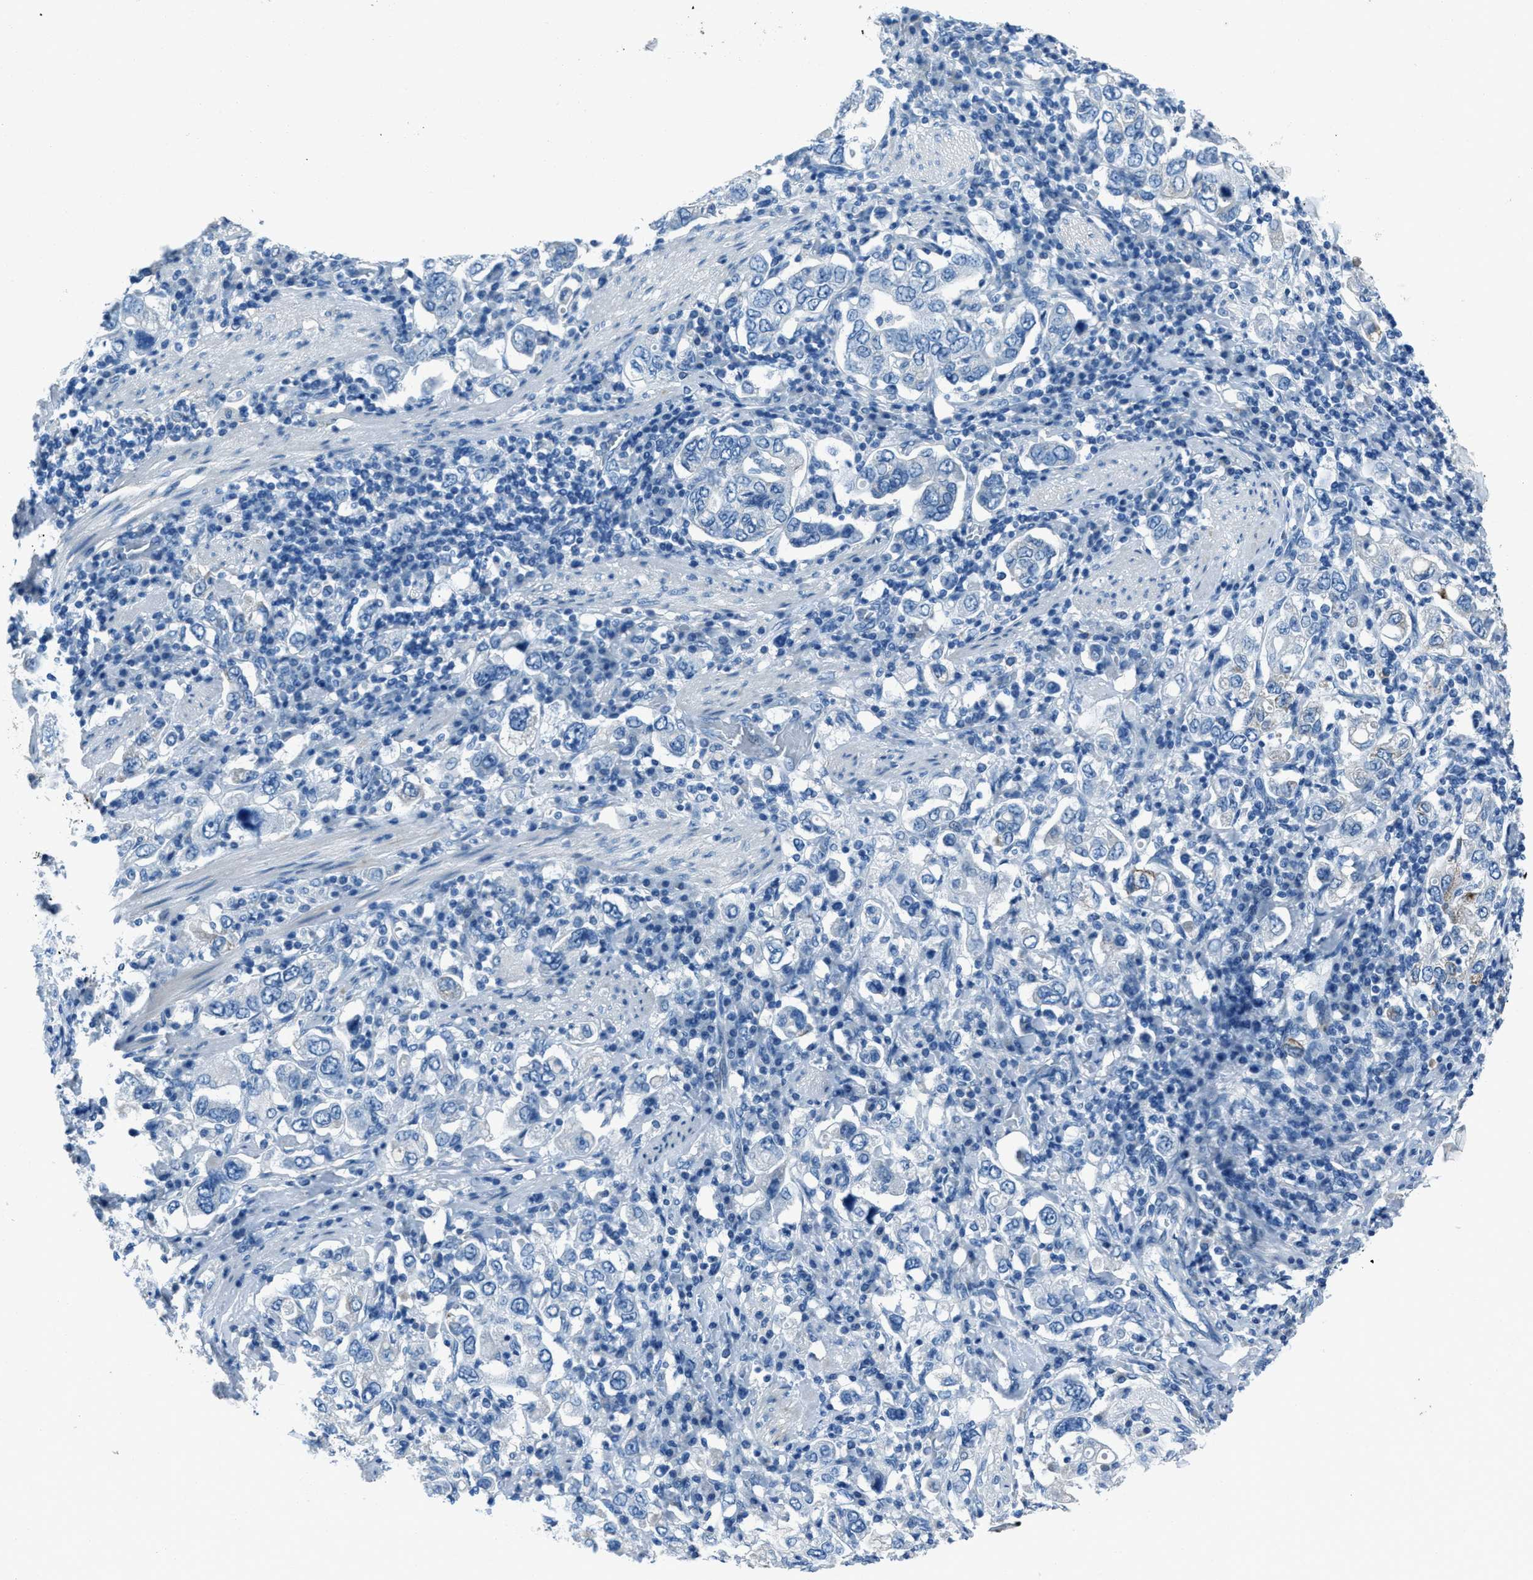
{"staining": {"intensity": "negative", "quantity": "none", "location": "none"}, "tissue": "stomach cancer", "cell_type": "Tumor cells", "image_type": "cancer", "snomed": [{"axis": "morphology", "description": "Adenocarcinoma, NOS"}, {"axis": "topography", "description": "Stomach, upper"}], "caption": "A photomicrograph of human stomach cancer (adenocarcinoma) is negative for staining in tumor cells. (Brightfield microscopy of DAB (3,3'-diaminobenzidine) immunohistochemistry (IHC) at high magnification).", "gene": "AMACR", "patient": {"sex": "male", "age": 62}}